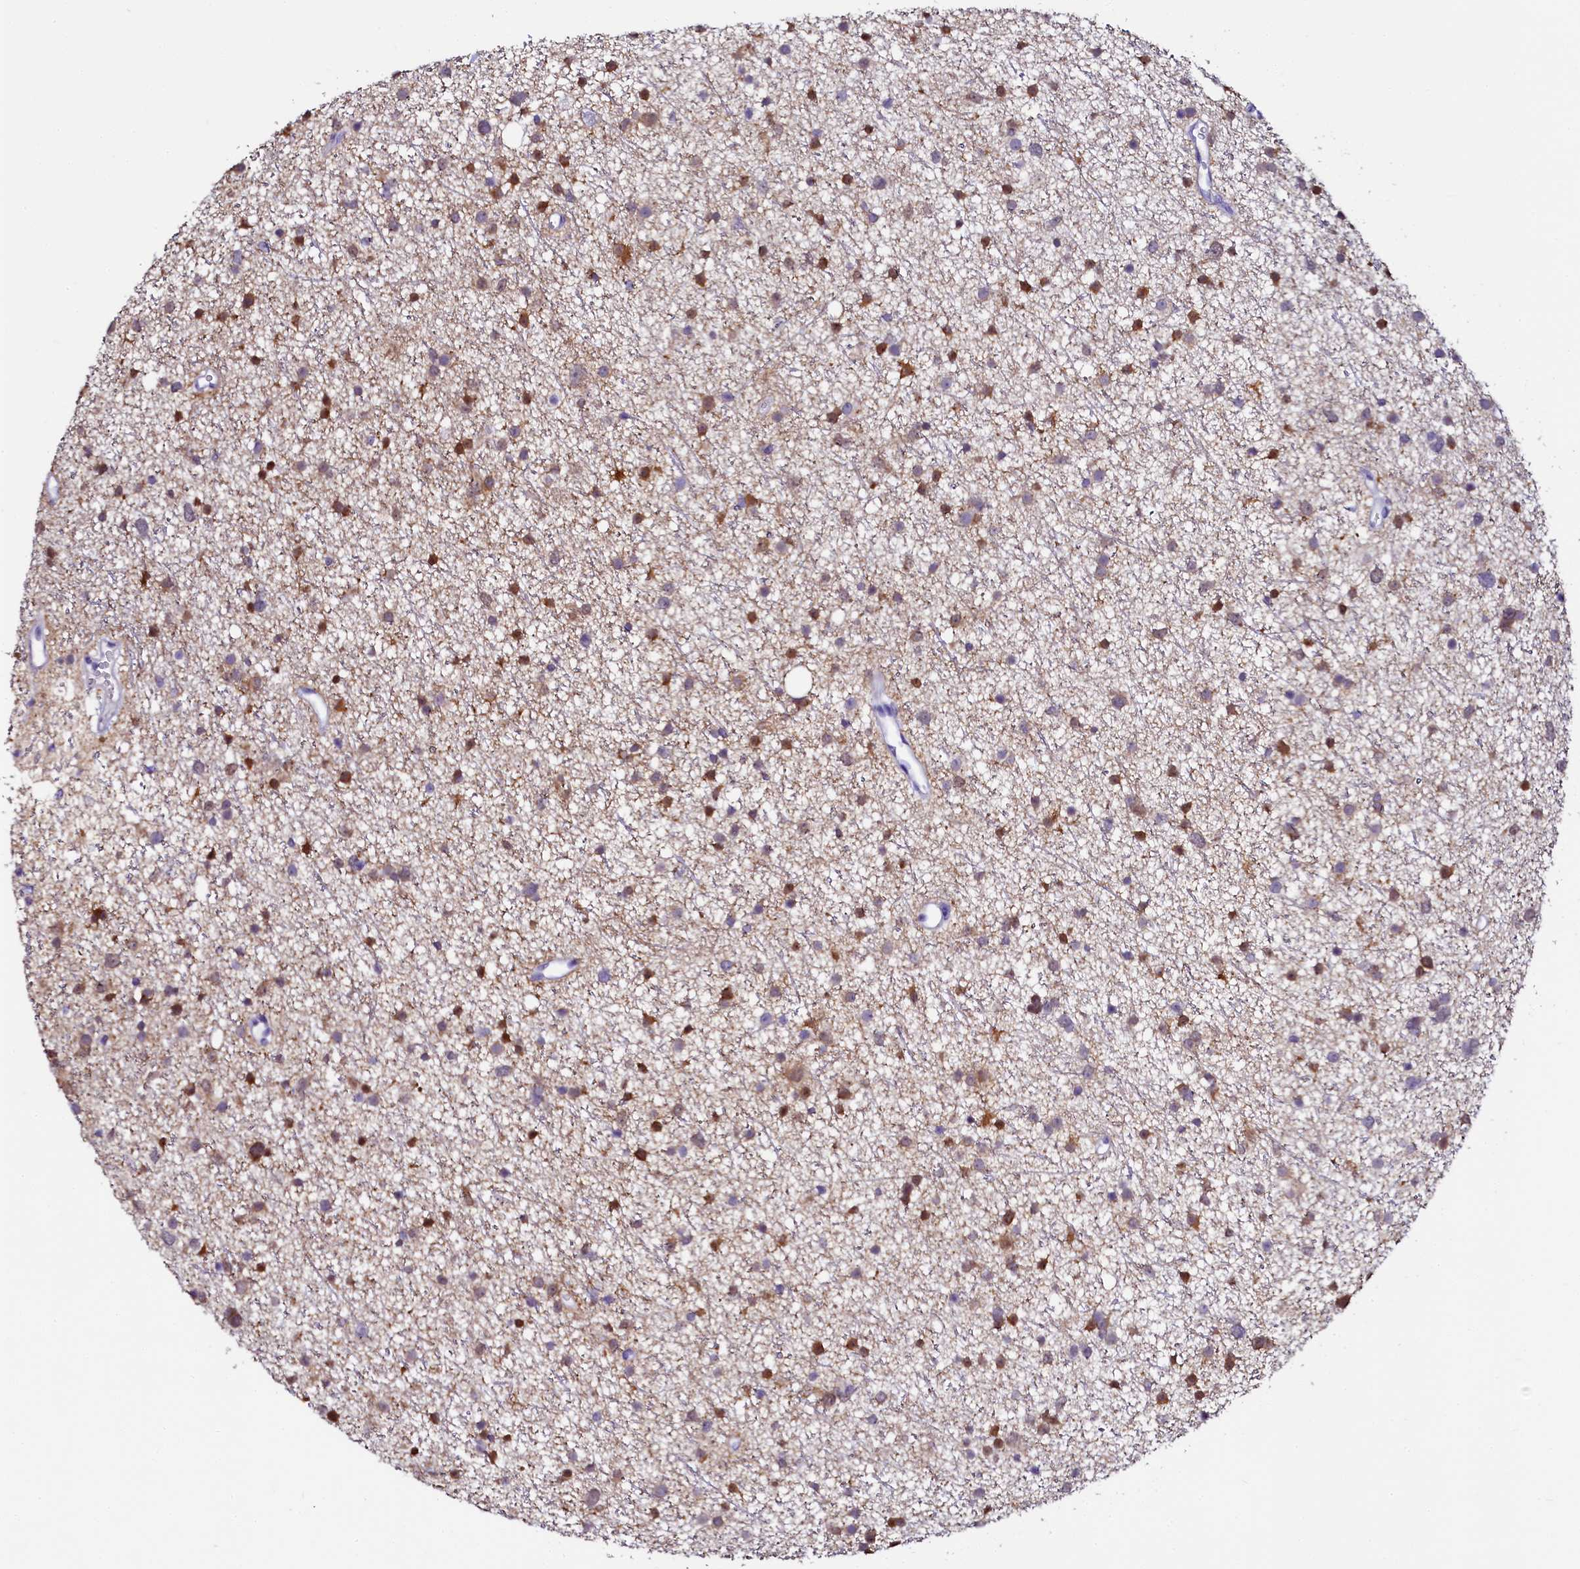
{"staining": {"intensity": "moderate", "quantity": "<25%", "location": "cytoplasmic/membranous"}, "tissue": "glioma", "cell_type": "Tumor cells", "image_type": "cancer", "snomed": [{"axis": "morphology", "description": "Glioma, malignant, Low grade"}, {"axis": "topography", "description": "Cerebral cortex"}], "caption": "A brown stain highlights moderate cytoplasmic/membranous expression of a protein in human glioma tumor cells. (IHC, brightfield microscopy, high magnification).", "gene": "SORD", "patient": {"sex": "female", "age": 39}}